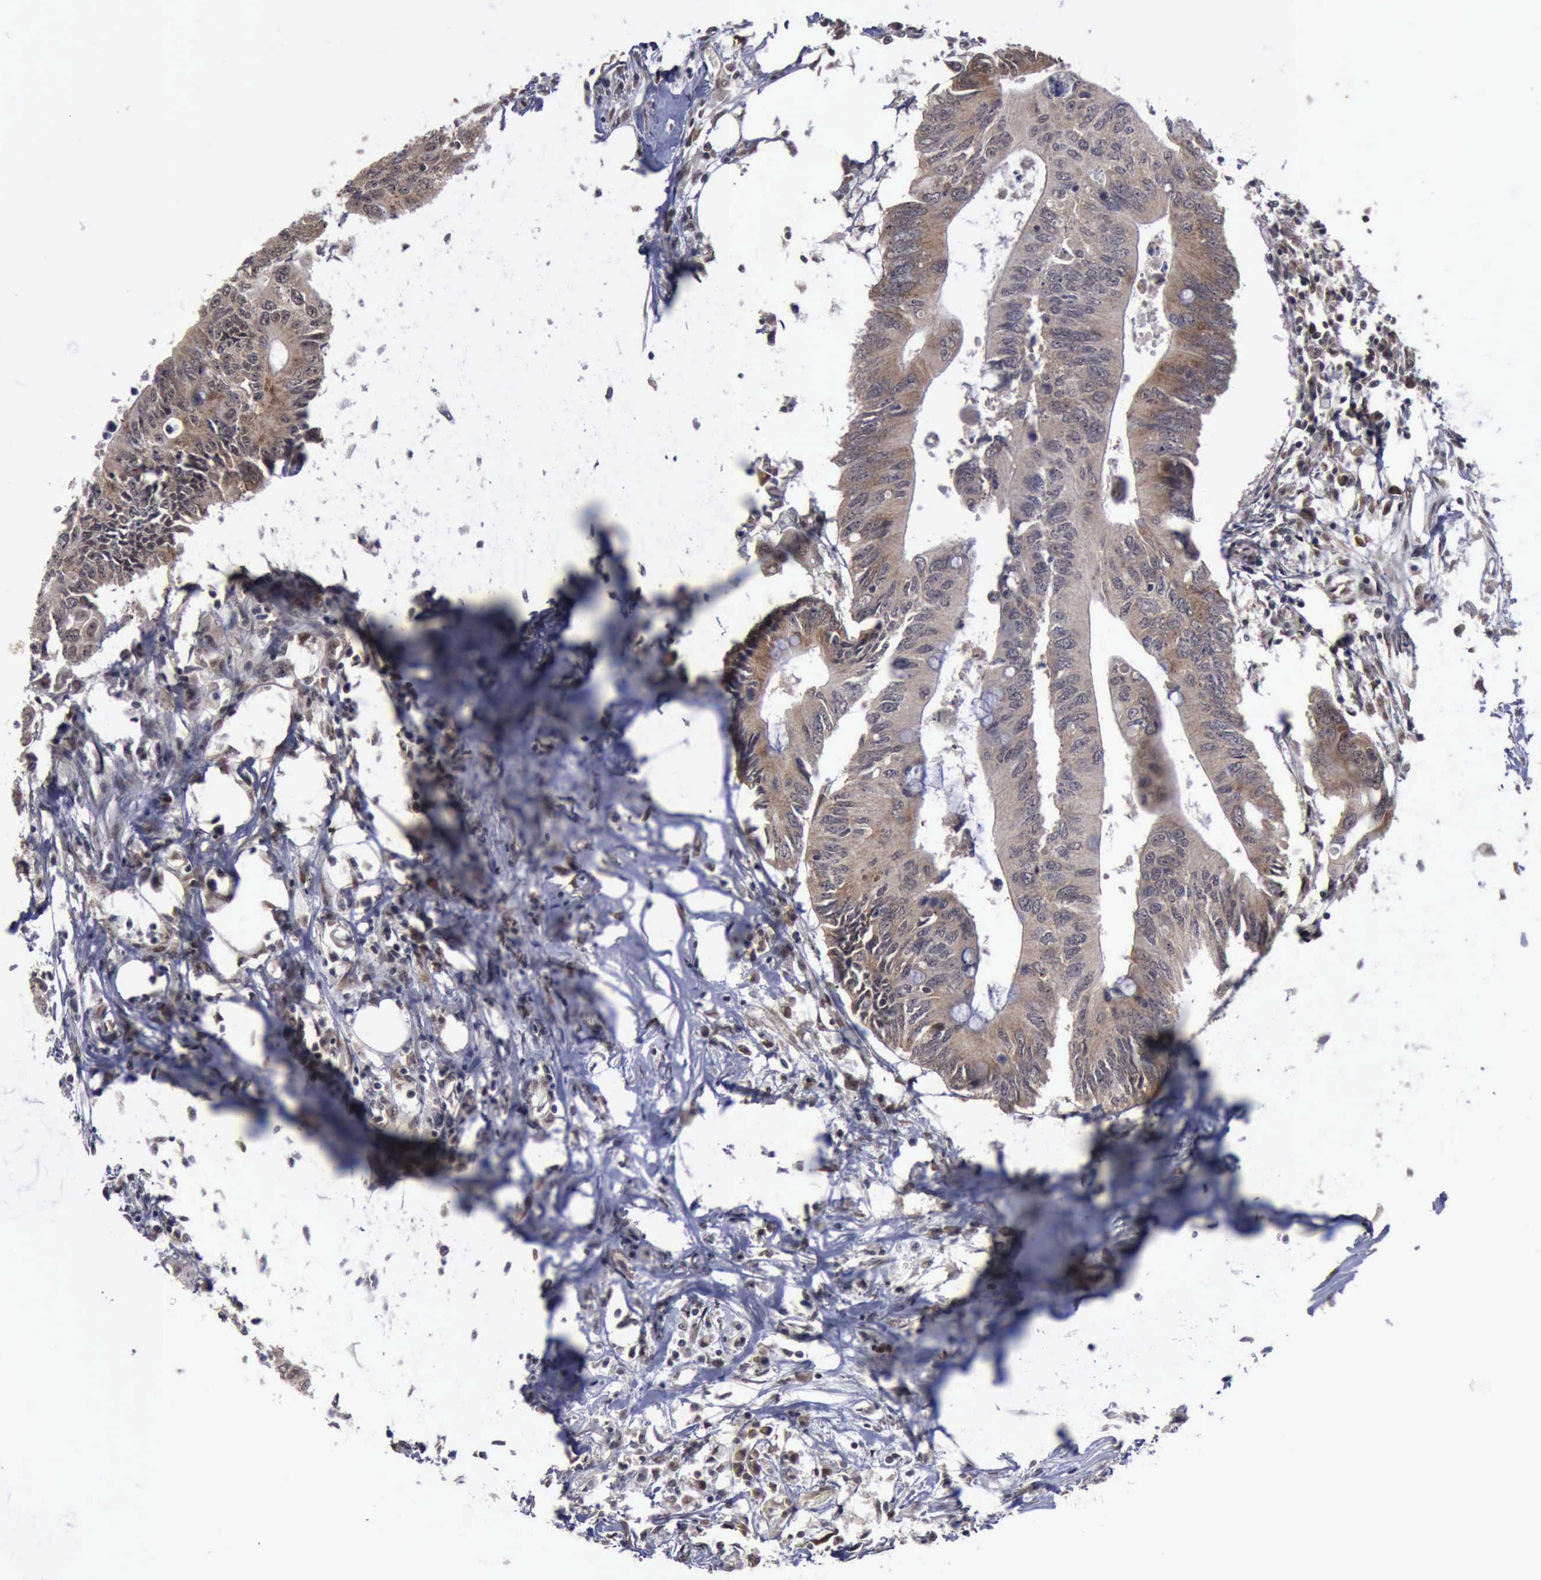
{"staining": {"intensity": "weak", "quantity": ">75%", "location": "cytoplasmic/membranous,nuclear"}, "tissue": "colorectal cancer", "cell_type": "Tumor cells", "image_type": "cancer", "snomed": [{"axis": "morphology", "description": "Adenocarcinoma, NOS"}, {"axis": "topography", "description": "Colon"}], "caption": "Adenocarcinoma (colorectal) stained with DAB IHC demonstrates low levels of weak cytoplasmic/membranous and nuclear positivity in approximately >75% of tumor cells.", "gene": "RTCB", "patient": {"sex": "male", "age": 71}}